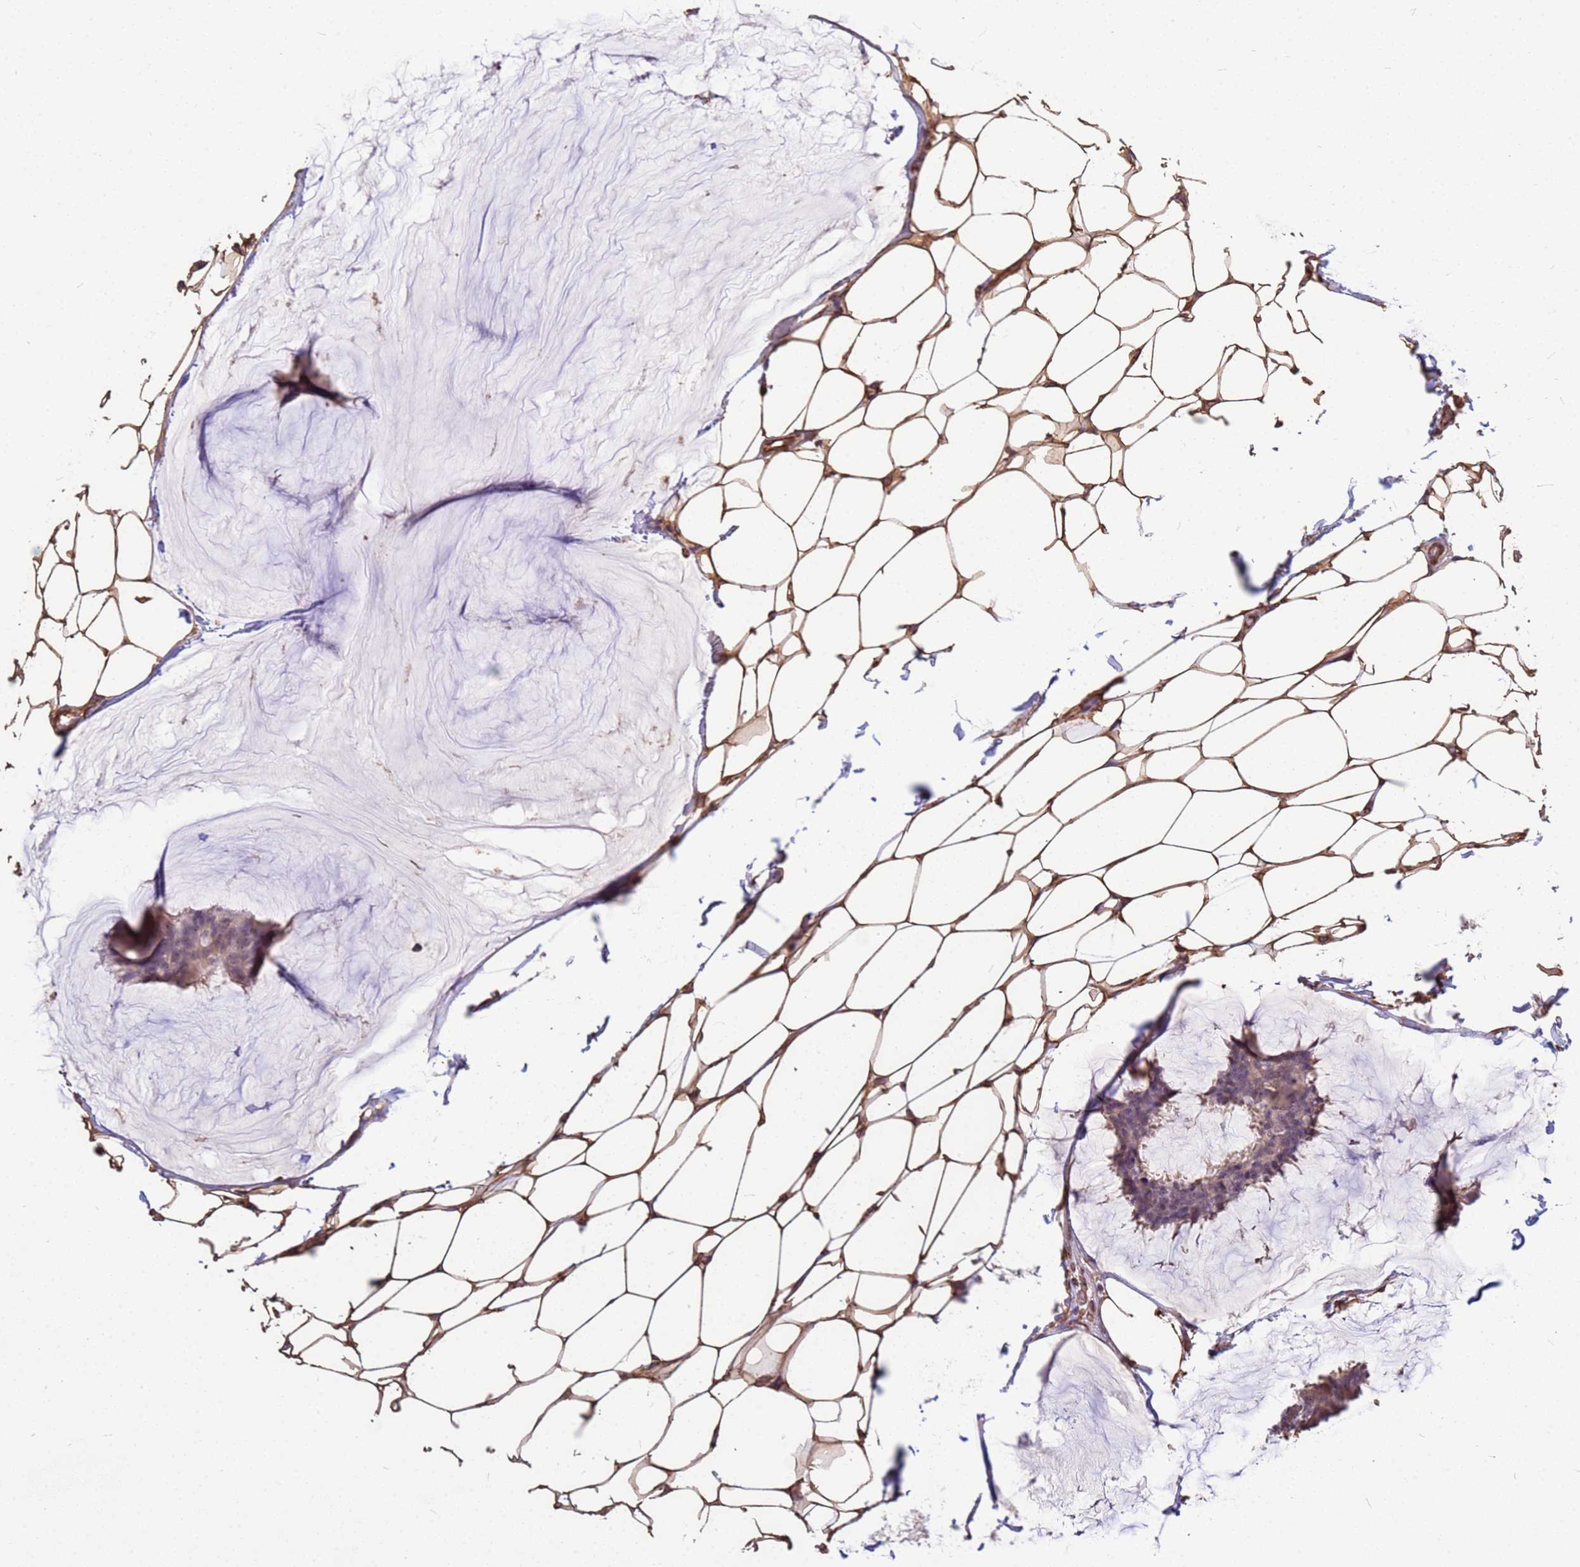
{"staining": {"intensity": "weak", "quantity": "<25%", "location": "cytoplasmic/membranous"}, "tissue": "breast cancer", "cell_type": "Tumor cells", "image_type": "cancer", "snomed": [{"axis": "morphology", "description": "Duct carcinoma"}, {"axis": "topography", "description": "Breast"}], "caption": "A photomicrograph of human breast invasive ductal carcinoma is negative for staining in tumor cells. (DAB immunohistochemistry (IHC) visualized using brightfield microscopy, high magnification).", "gene": "TCEAL3", "patient": {"sex": "female", "age": 93}}